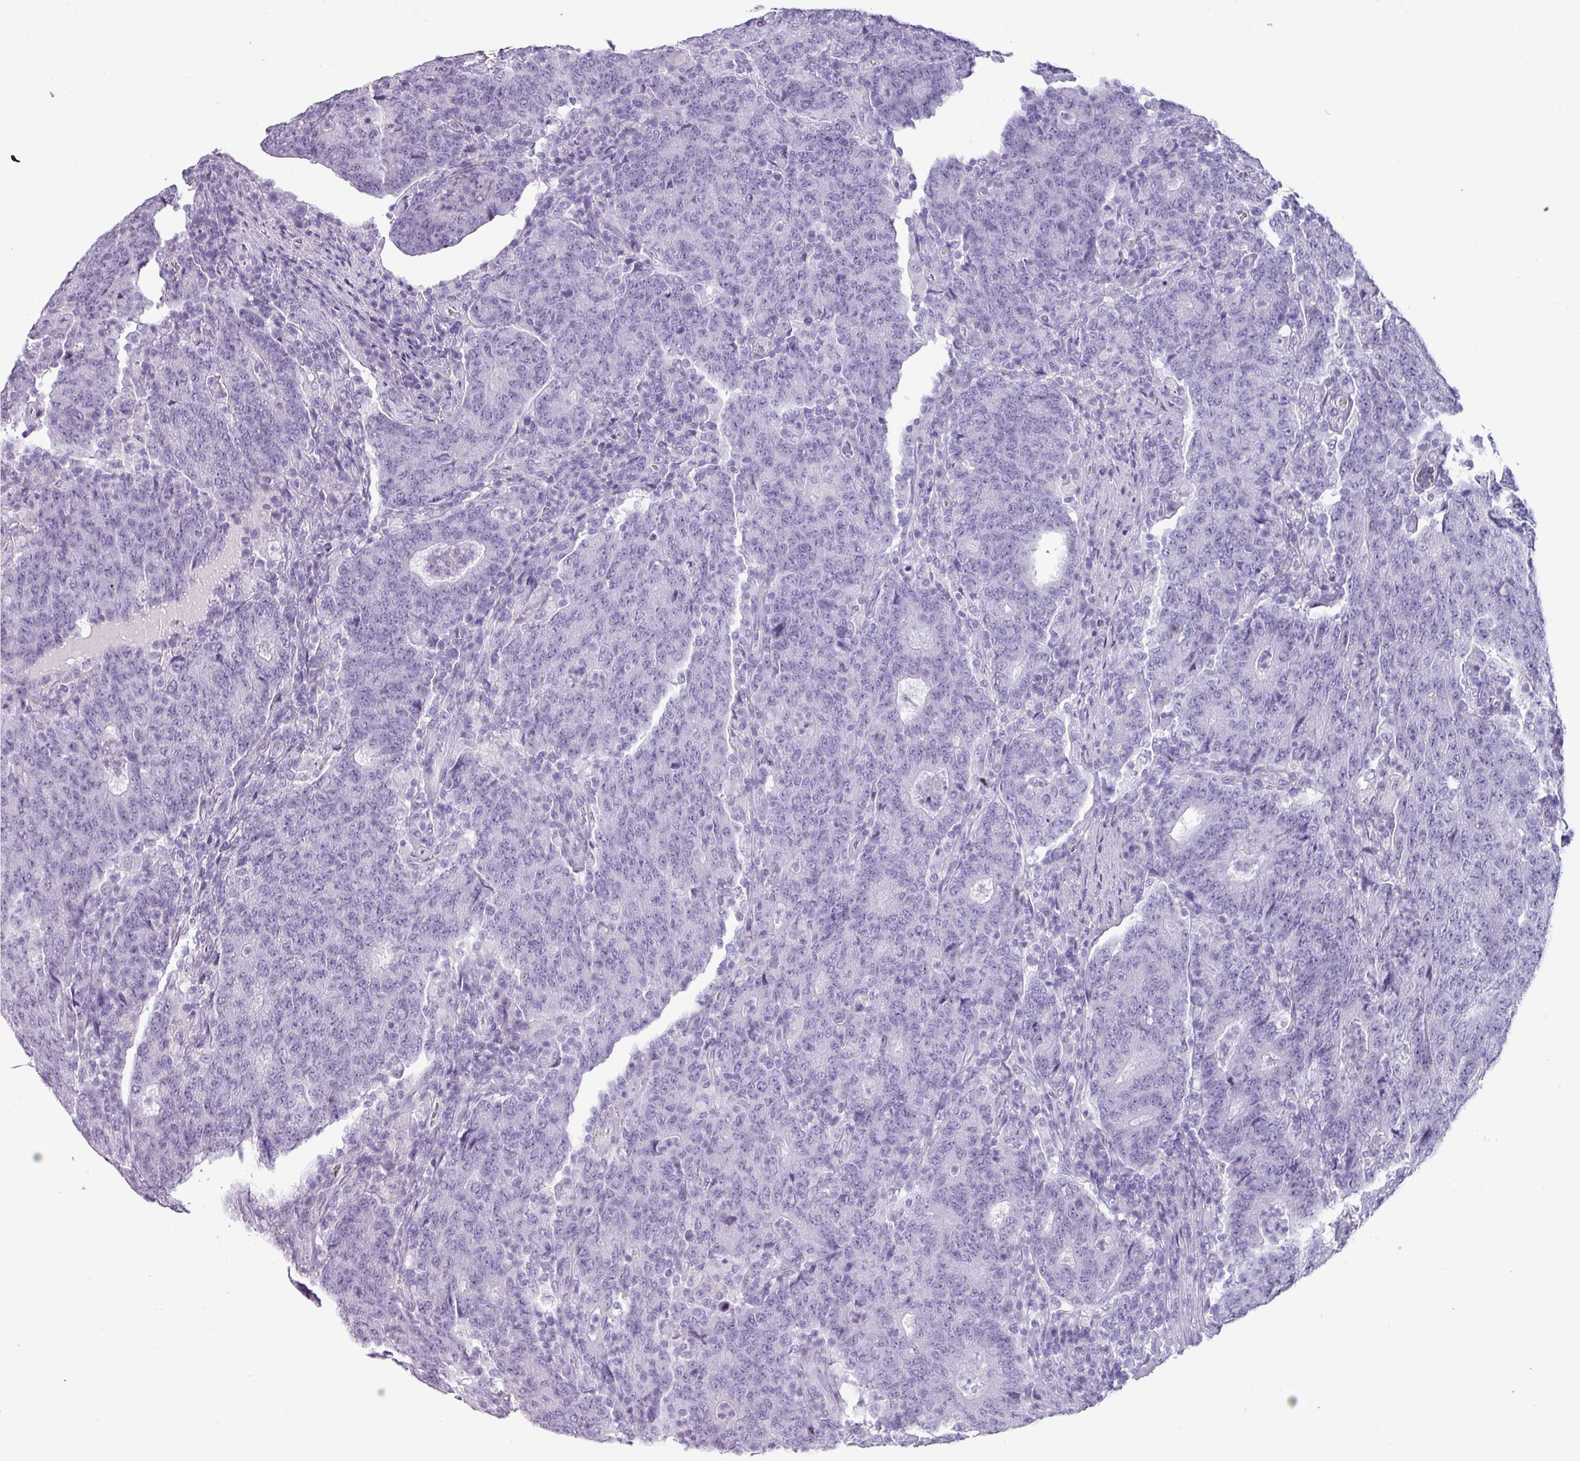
{"staining": {"intensity": "negative", "quantity": "none", "location": "none"}, "tissue": "colorectal cancer", "cell_type": "Tumor cells", "image_type": "cancer", "snomed": [{"axis": "morphology", "description": "Adenocarcinoma, NOS"}, {"axis": "topography", "description": "Colon"}], "caption": "IHC histopathology image of neoplastic tissue: human colorectal cancer (adenocarcinoma) stained with DAB reveals no significant protein expression in tumor cells.", "gene": "CRYBB2", "patient": {"sex": "female", "age": 75}}